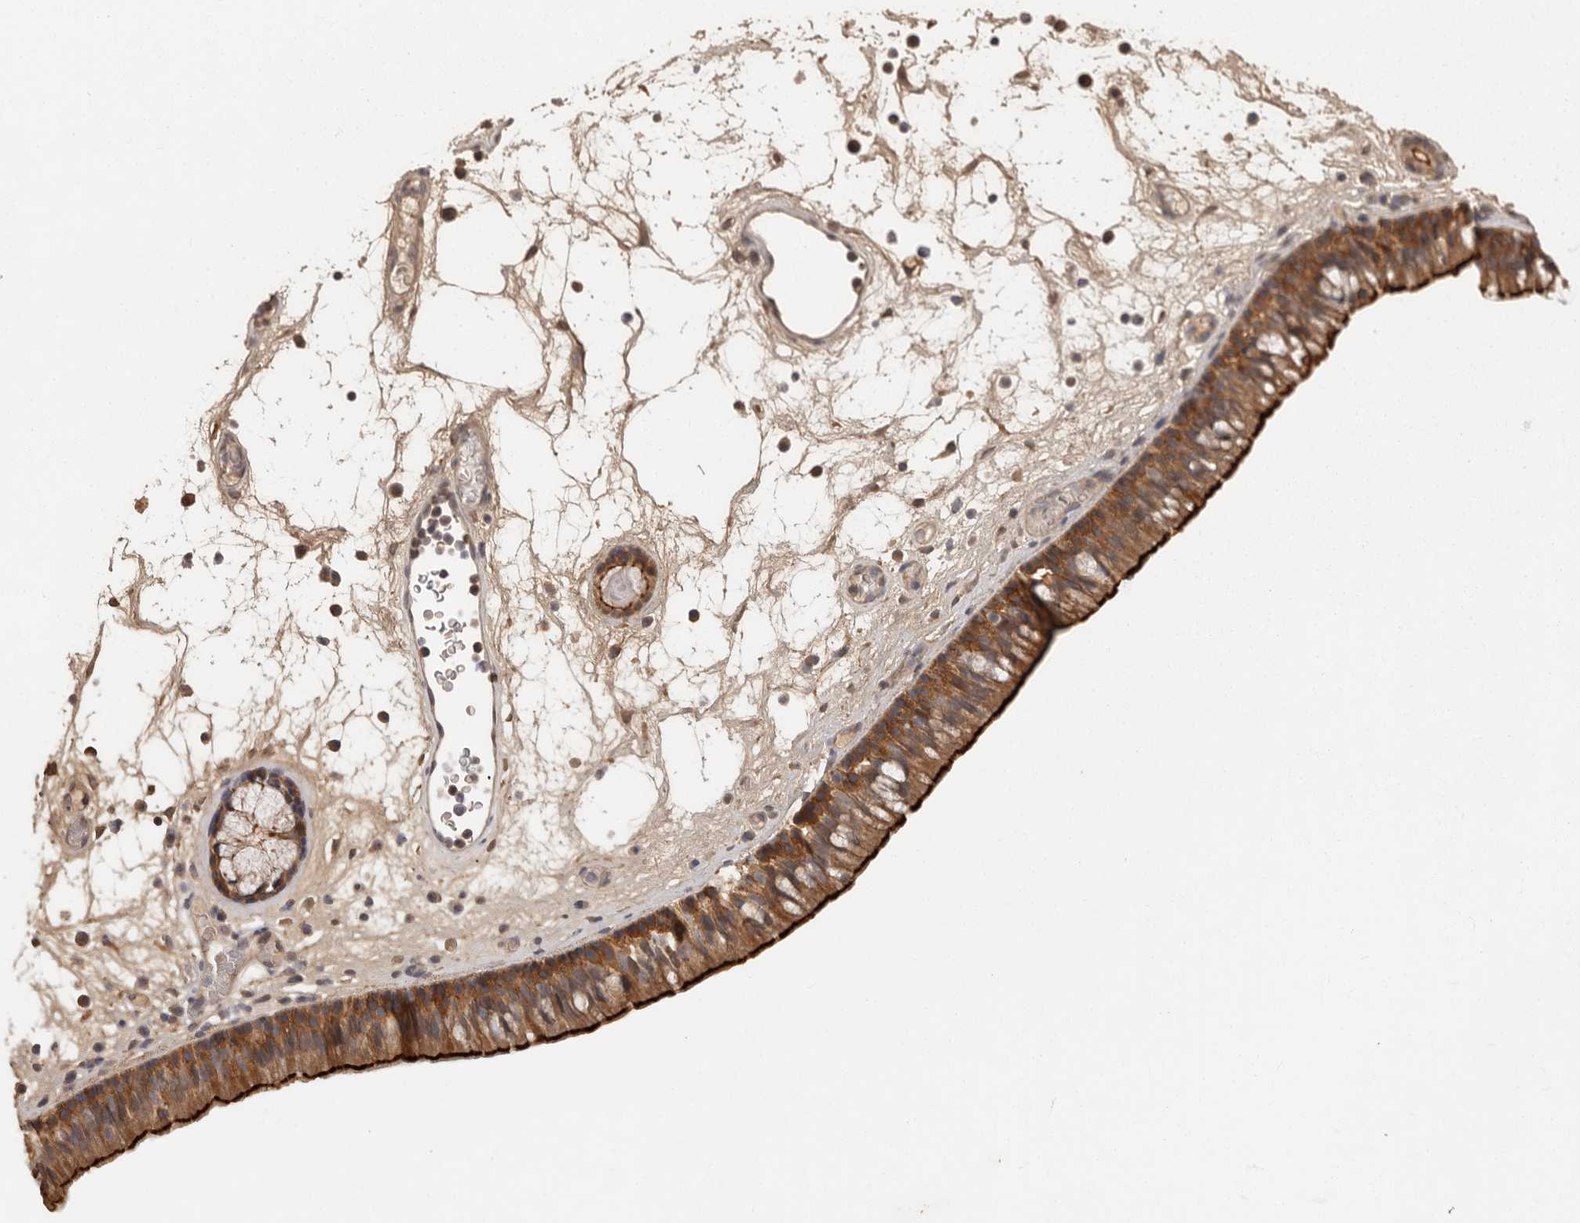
{"staining": {"intensity": "strong", "quantity": ">75%", "location": "cytoplasmic/membranous"}, "tissue": "nasopharynx", "cell_type": "Respiratory epithelial cells", "image_type": "normal", "snomed": [{"axis": "morphology", "description": "Normal tissue, NOS"}, {"axis": "morphology", "description": "Inflammation, NOS"}, {"axis": "morphology", "description": "Malignant melanoma, Metastatic site"}, {"axis": "topography", "description": "Nasopharynx"}], "caption": "An image of nasopharynx stained for a protein exhibits strong cytoplasmic/membranous brown staining in respiratory epithelial cells. Nuclei are stained in blue.", "gene": "BAIAP2", "patient": {"sex": "male", "age": 70}}